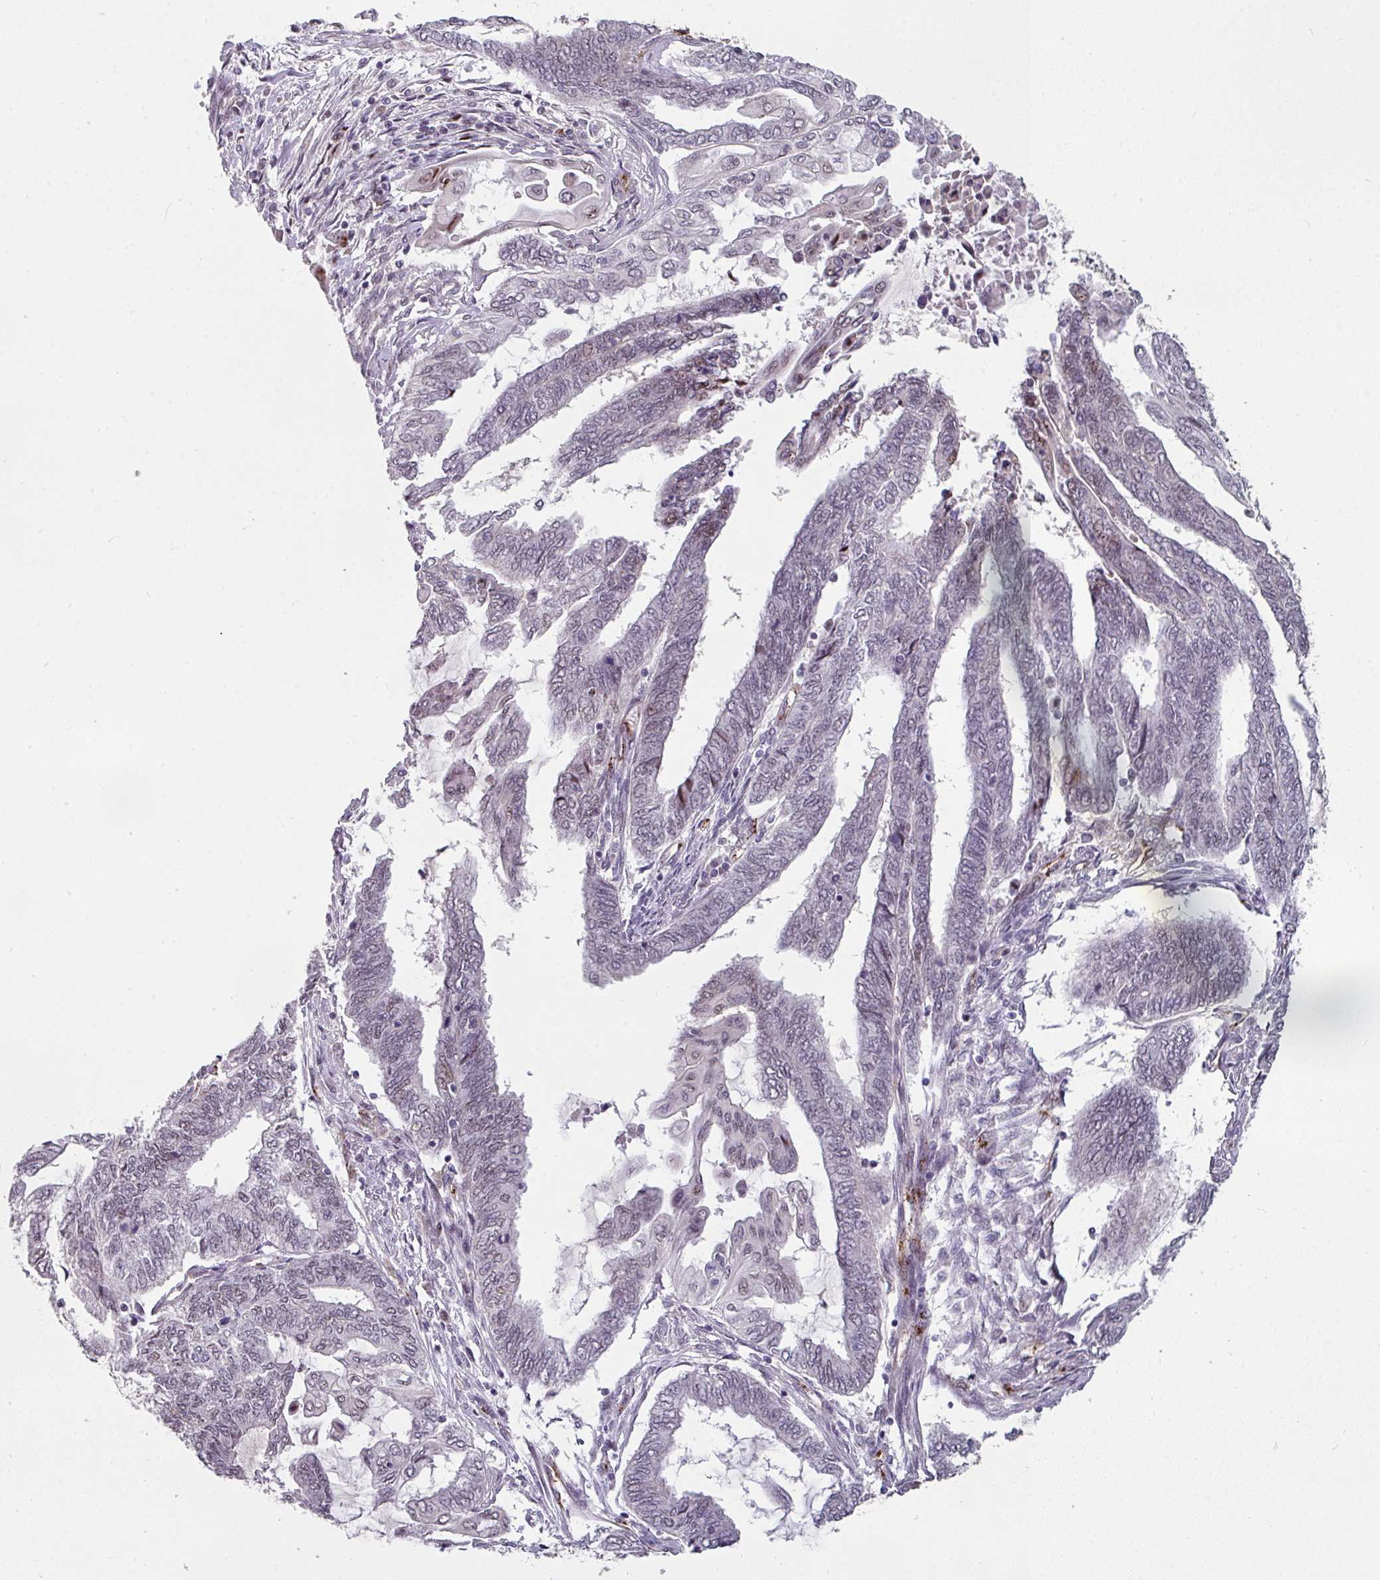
{"staining": {"intensity": "weak", "quantity": "<25%", "location": "nuclear"}, "tissue": "endometrial cancer", "cell_type": "Tumor cells", "image_type": "cancer", "snomed": [{"axis": "morphology", "description": "Adenocarcinoma, NOS"}, {"axis": "topography", "description": "Uterus"}, {"axis": "topography", "description": "Endometrium"}], "caption": "There is no significant staining in tumor cells of adenocarcinoma (endometrial).", "gene": "SIDT2", "patient": {"sex": "female", "age": 70}}